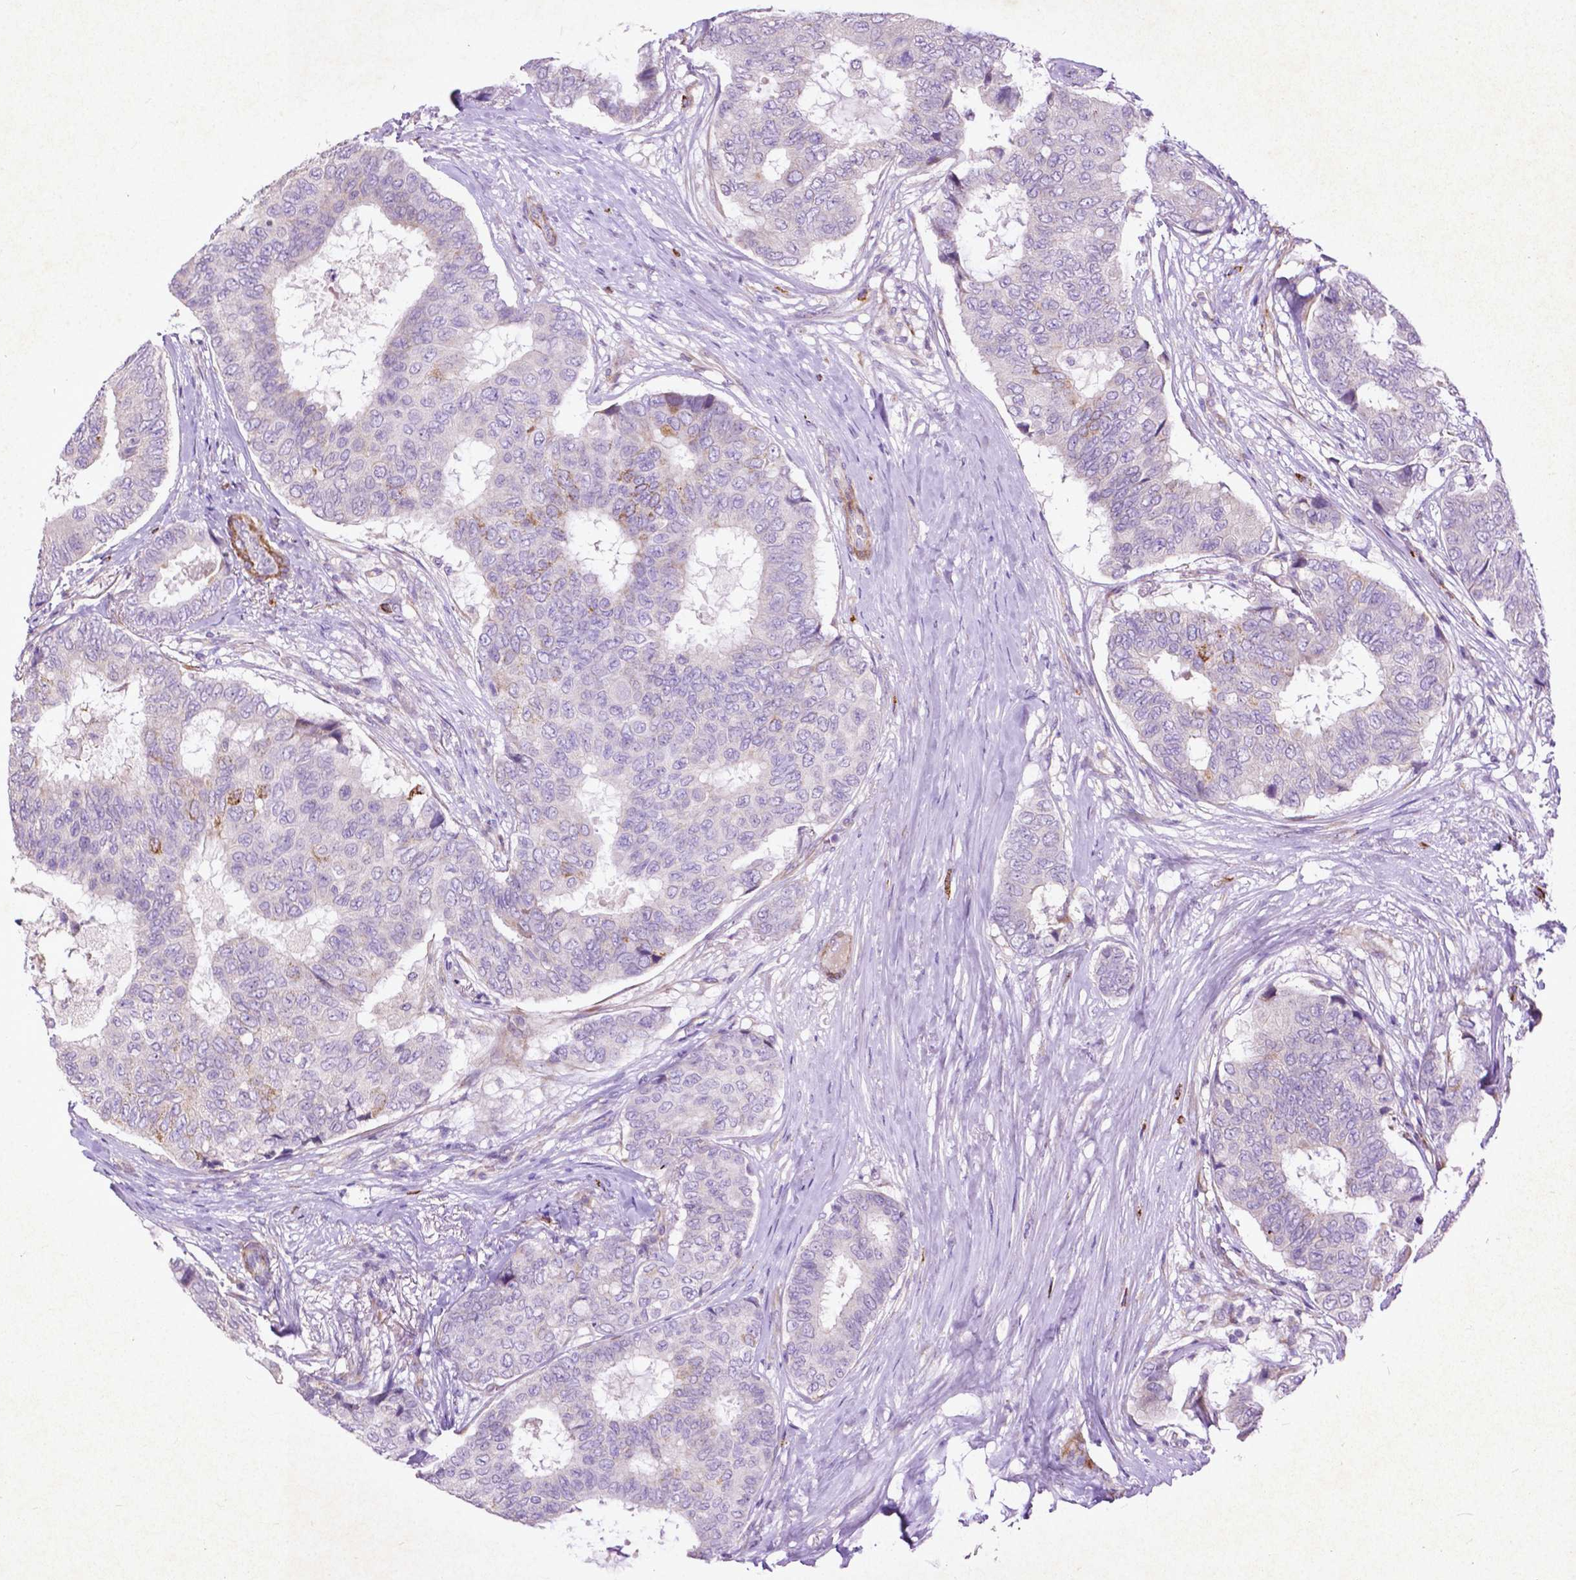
{"staining": {"intensity": "moderate", "quantity": "<25%", "location": "cytoplasmic/membranous"}, "tissue": "breast cancer", "cell_type": "Tumor cells", "image_type": "cancer", "snomed": [{"axis": "morphology", "description": "Duct carcinoma"}, {"axis": "topography", "description": "Breast"}], "caption": "IHC histopathology image of breast cancer stained for a protein (brown), which reveals low levels of moderate cytoplasmic/membranous positivity in about <25% of tumor cells.", "gene": "THEGL", "patient": {"sex": "female", "age": 75}}